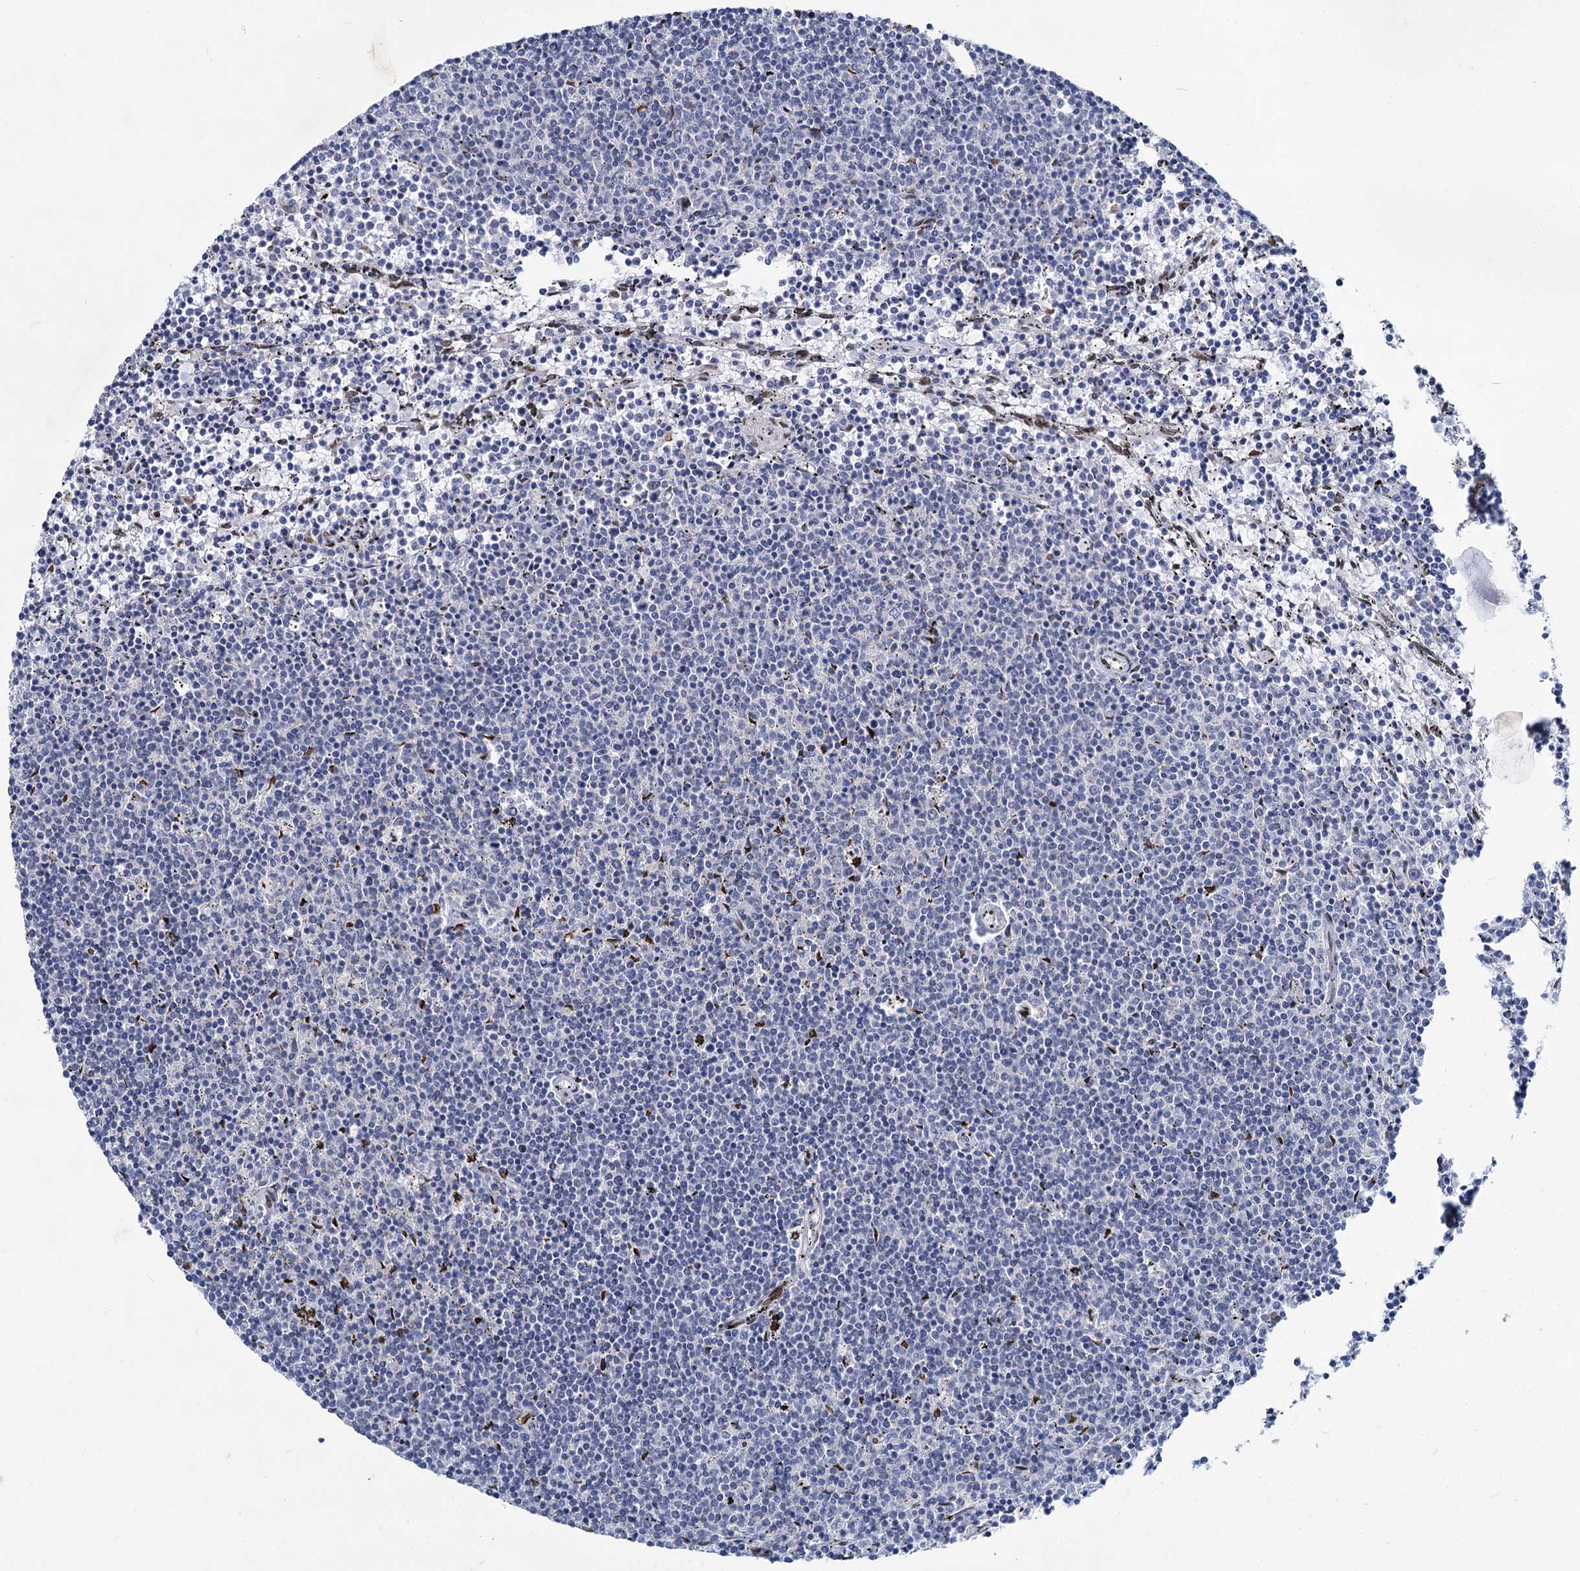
{"staining": {"intensity": "negative", "quantity": "none", "location": "none"}, "tissue": "lymphoma", "cell_type": "Tumor cells", "image_type": "cancer", "snomed": [{"axis": "morphology", "description": "Malignant lymphoma, non-Hodgkin's type, Low grade"}, {"axis": "topography", "description": "Spleen"}], "caption": "High power microscopy histopathology image of an immunohistochemistry (IHC) micrograph of lymphoma, revealing no significant expression in tumor cells.", "gene": "PRSS35", "patient": {"sex": "female", "age": 50}}